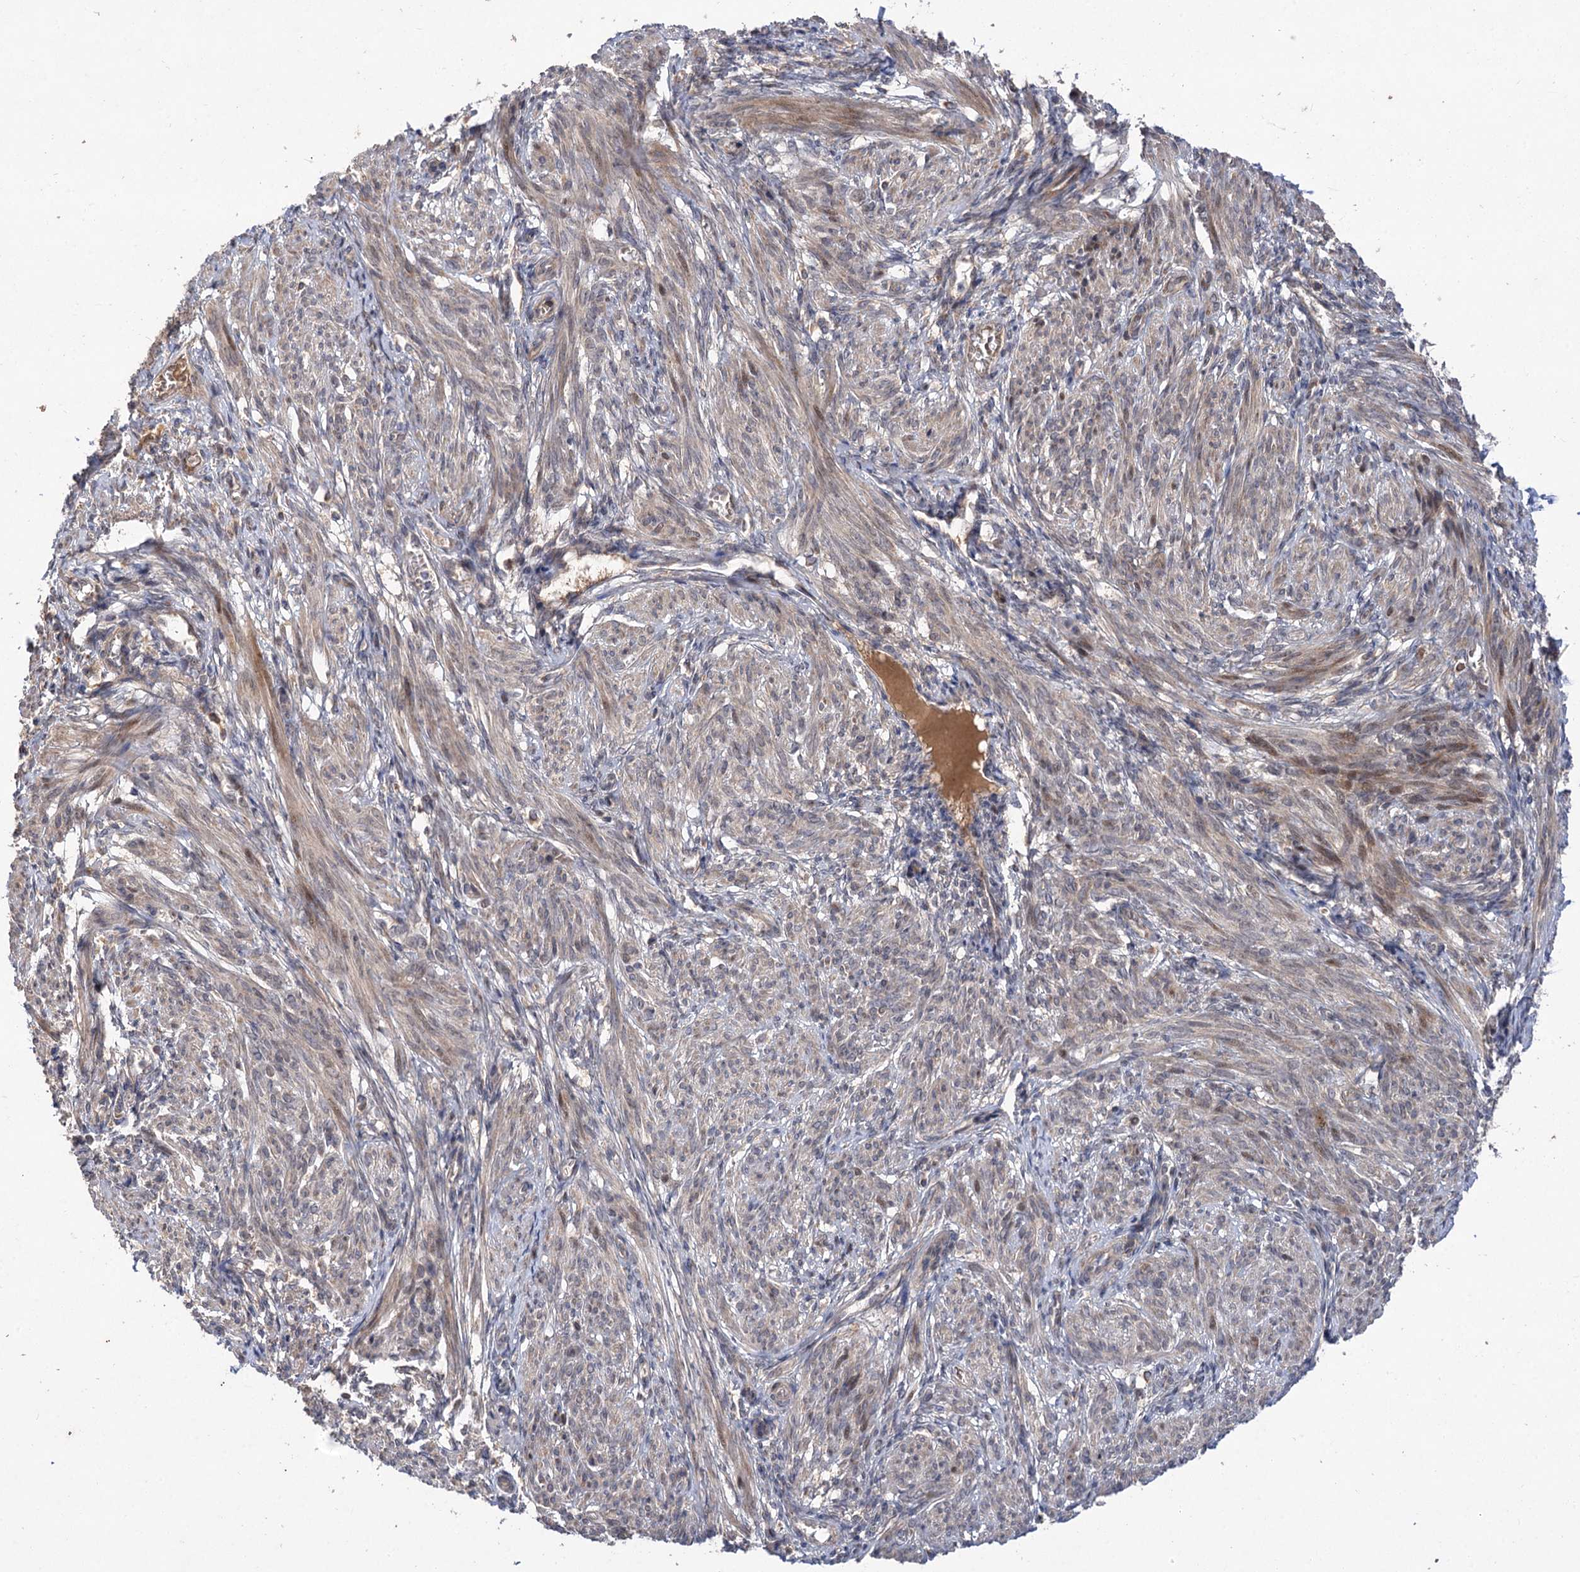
{"staining": {"intensity": "weak", "quantity": "25%-75%", "location": "cytoplasmic/membranous"}, "tissue": "smooth muscle", "cell_type": "Smooth muscle cells", "image_type": "normal", "snomed": [{"axis": "morphology", "description": "Normal tissue, NOS"}, {"axis": "topography", "description": "Smooth muscle"}], "caption": "This is a histology image of immunohistochemistry (IHC) staining of normal smooth muscle, which shows weak expression in the cytoplasmic/membranous of smooth muscle cells.", "gene": "FBXW8", "patient": {"sex": "female", "age": 39}}